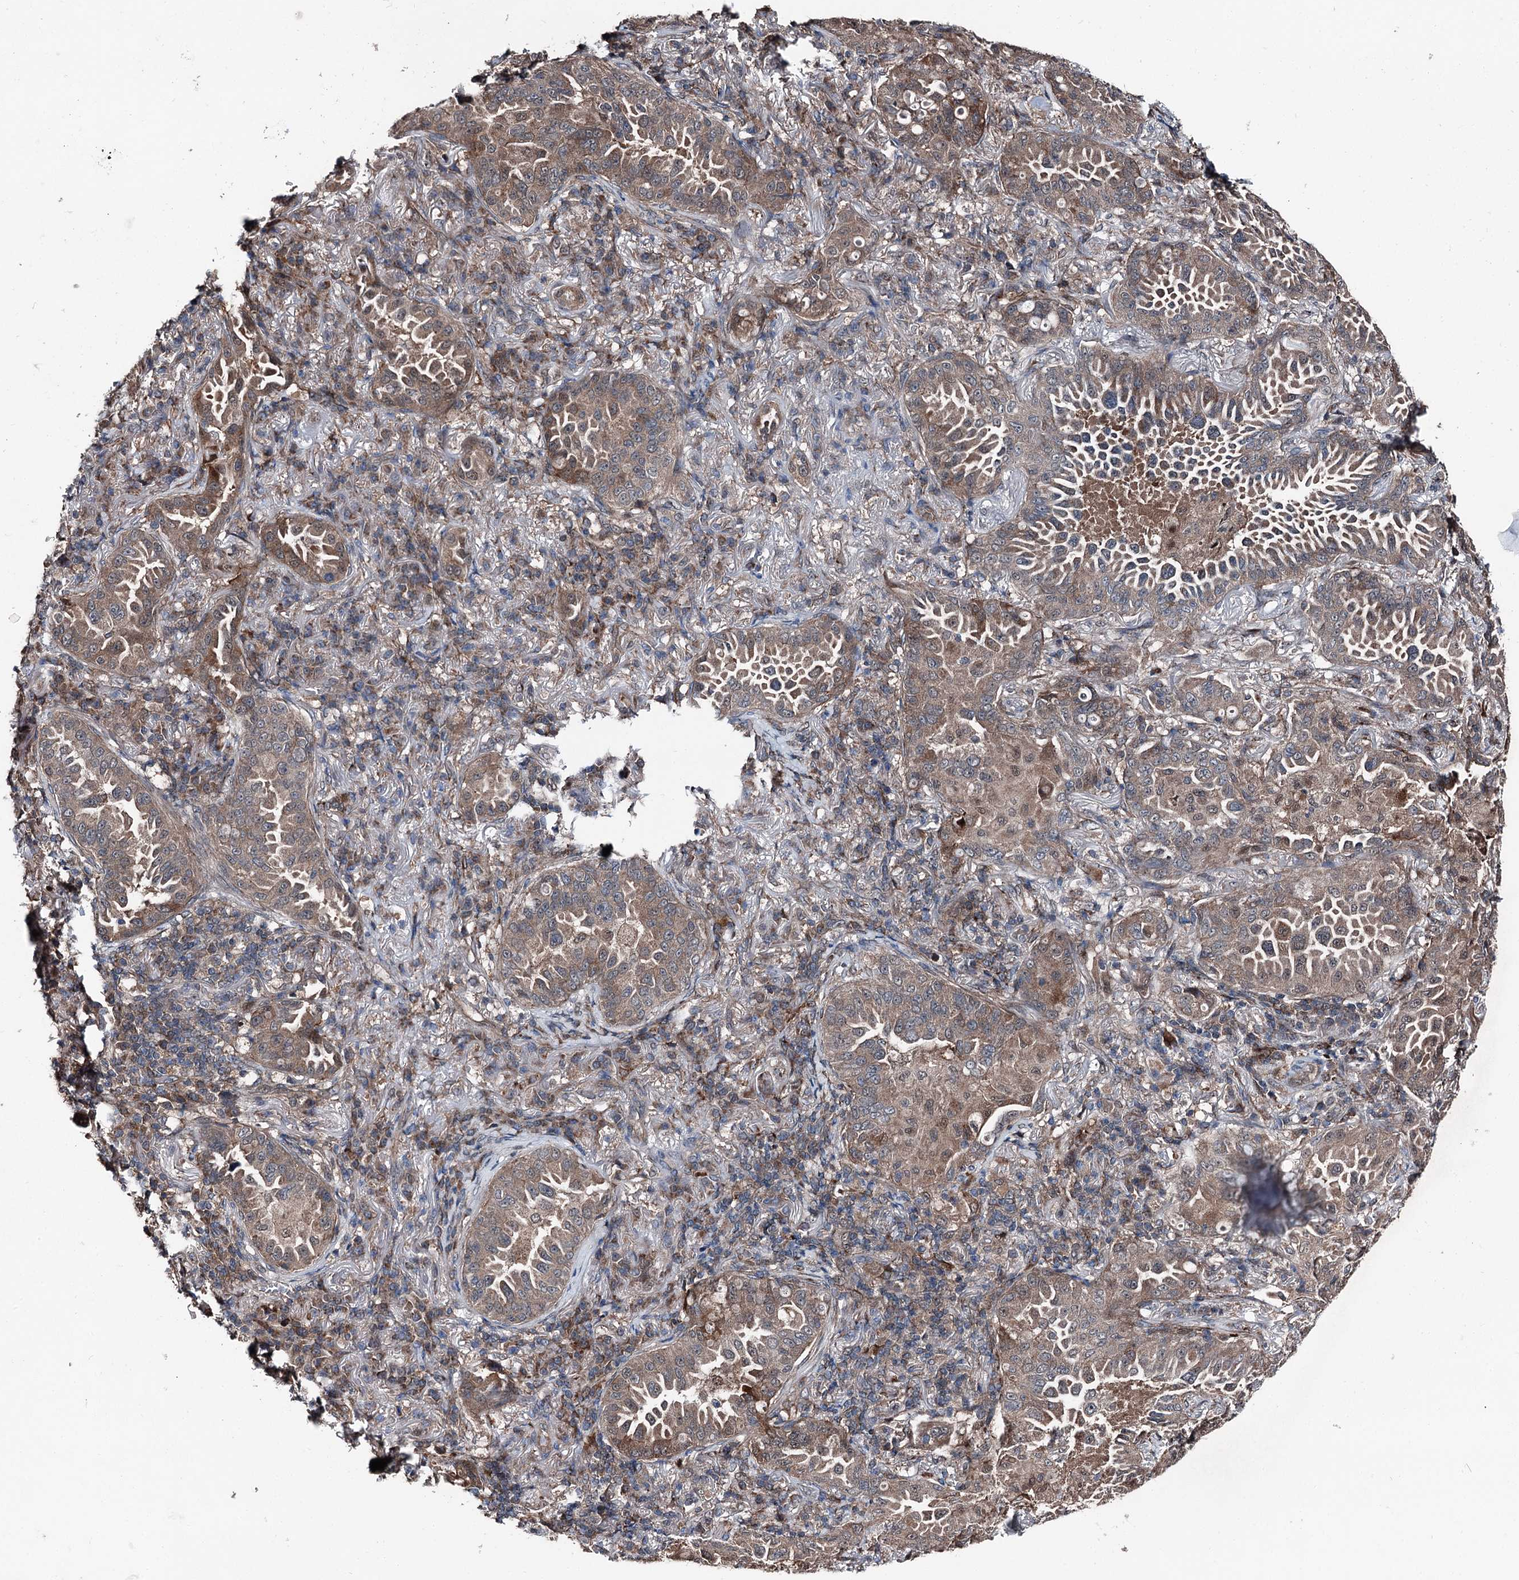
{"staining": {"intensity": "moderate", "quantity": ">75%", "location": "cytoplasmic/membranous,nuclear"}, "tissue": "lung cancer", "cell_type": "Tumor cells", "image_type": "cancer", "snomed": [{"axis": "morphology", "description": "Adenocarcinoma, NOS"}, {"axis": "topography", "description": "Lung"}], "caption": "An immunohistochemistry histopathology image of tumor tissue is shown. Protein staining in brown labels moderate cytoplasmic/membranous and nuclear positivity in lung adenocarcinoma within tumor cells. (brown staining indicates protein expression, while blue staining denotes nuclei).", "gene": "PSMD13", "patient": {"sex": "female", "age": 69}}